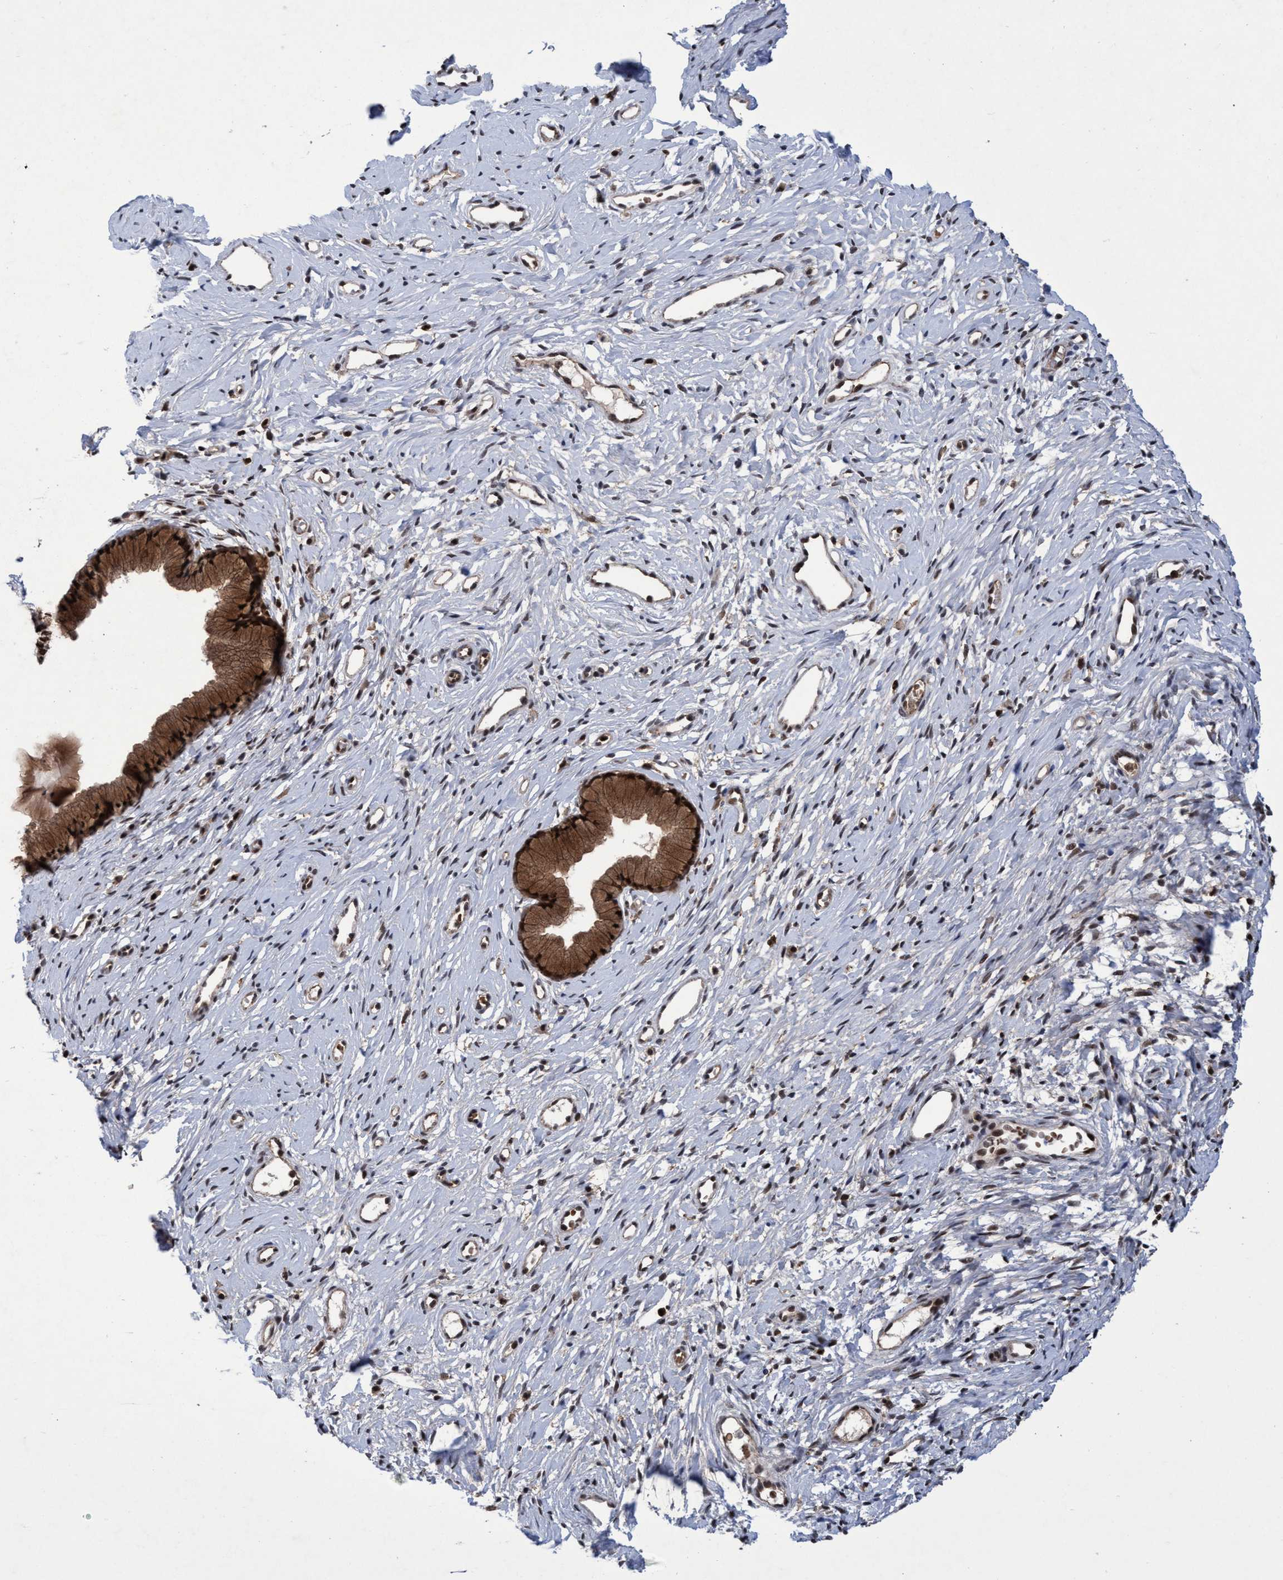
{"staining": {"intensity": "strong", "quantity": ">75%", "location": "cytoplasmic/membranous,nuclear"}, "tissue": "cervix", "cell_type": "Glandular cells", "image_type": "normal", "snomed": [{"axis": "morphology", "description": "Normal tissue, NOS"}, {"axis": "topography", "description": "Cervix"}], "caption": "Protein staining by immunohistochemistry displays strong cytoplasmic/membranous,nuclear positivity in about >75% of glandular cells in unremarkable cervix.", "gene": "GTF2F1", "patient": {"sex": "female", "age": 77}}